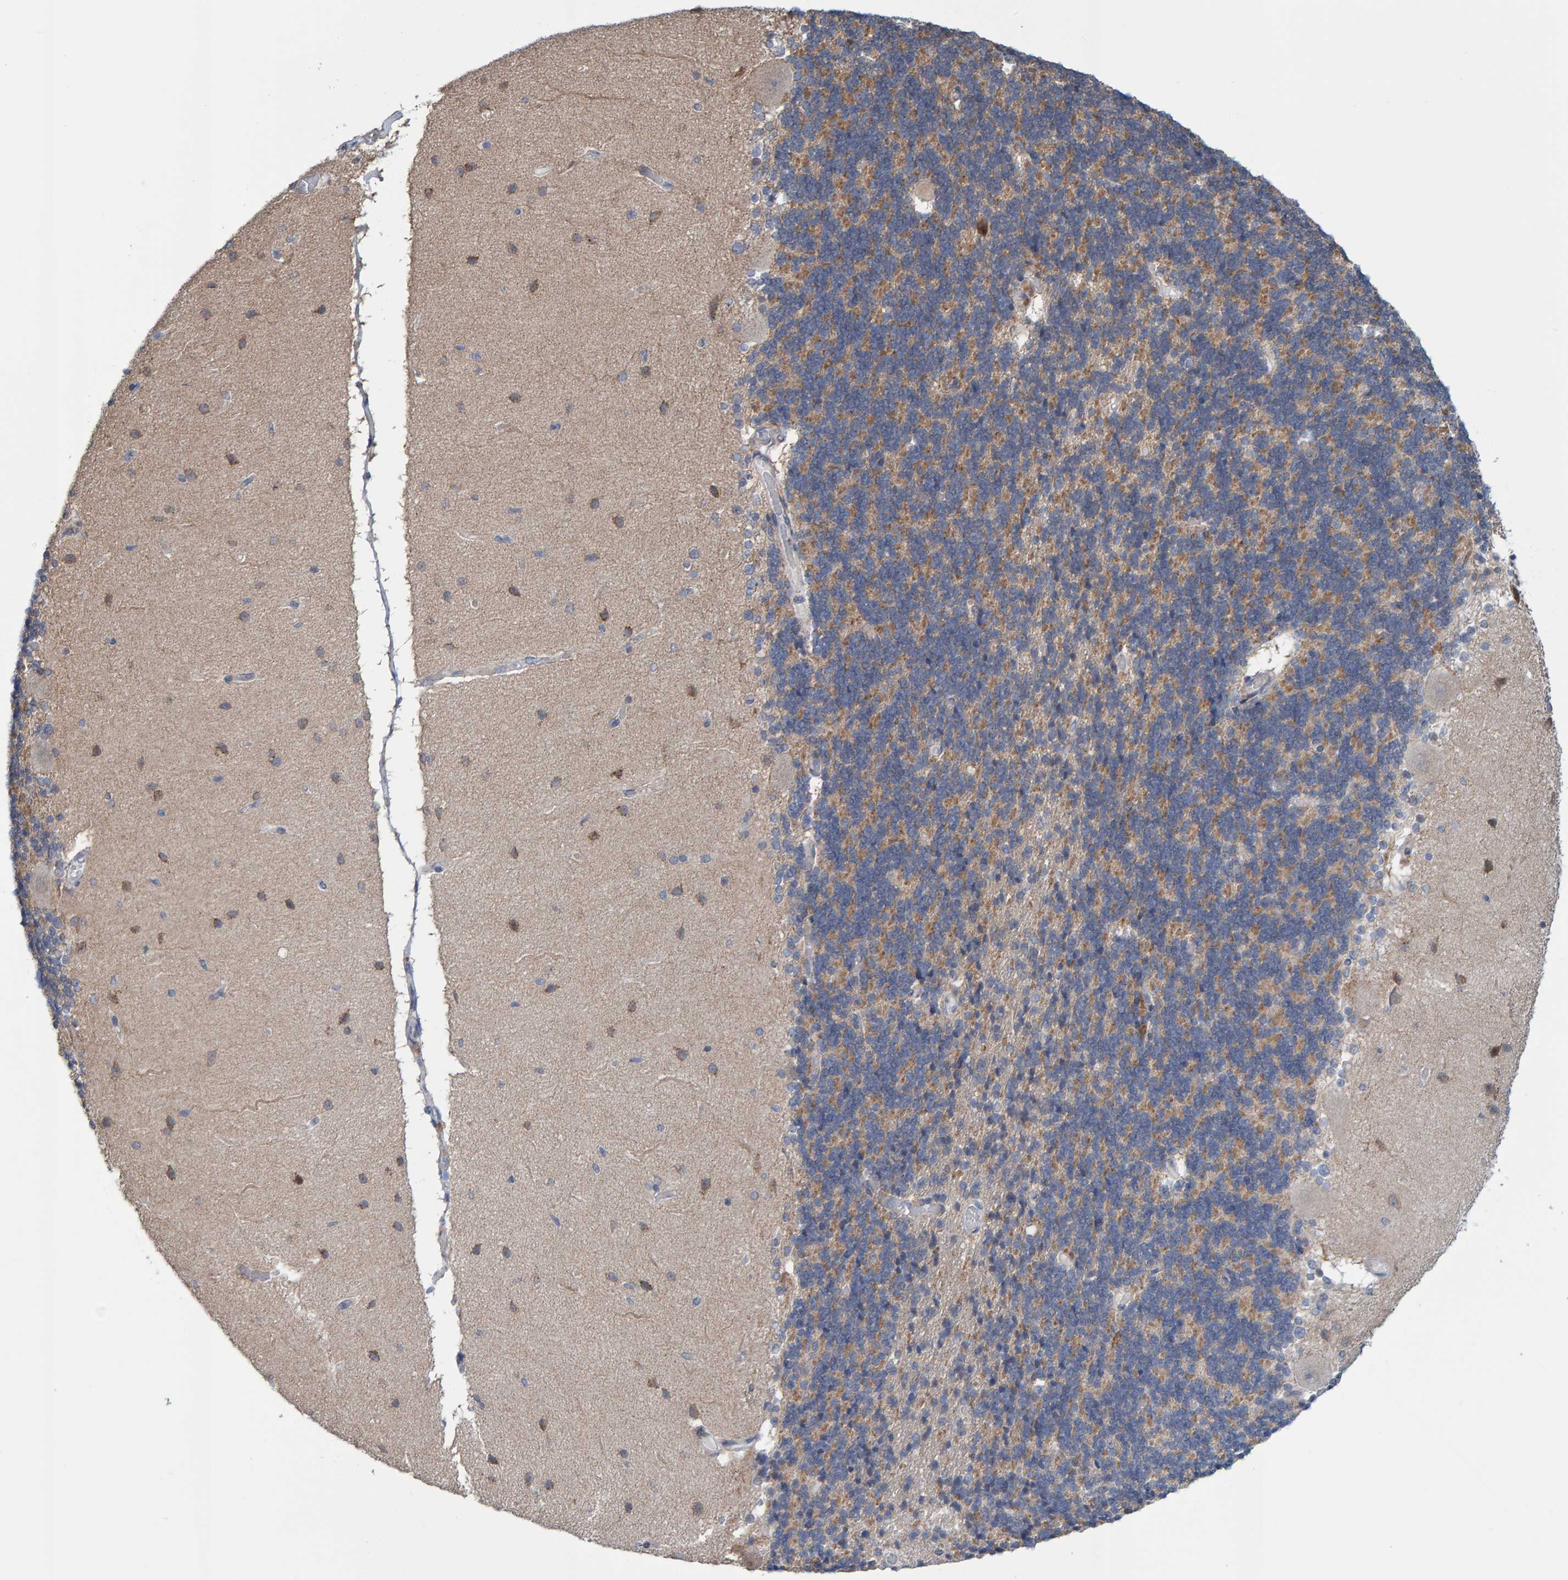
{"staining": {"intensity": "weak", "quantity": ">75%", "location": "cytoplasmic/membranous"}, "tissue": "cerebellum", "cell_type": "Cells in granular layer", "image_type": "normal", "snomed": [{"axis": "morphology", "description": "Normal tissue, NOS"}, {"axis": "topography", "description": "Cerebellum"}], "caption": "Human cerebellum stained for a protein (brown) displays weak cytoplasmic/membranous positive expression in about >75% of cells in granular layer.", "gene": "USP43", "patient": {"sex": "female", "age": 54}}